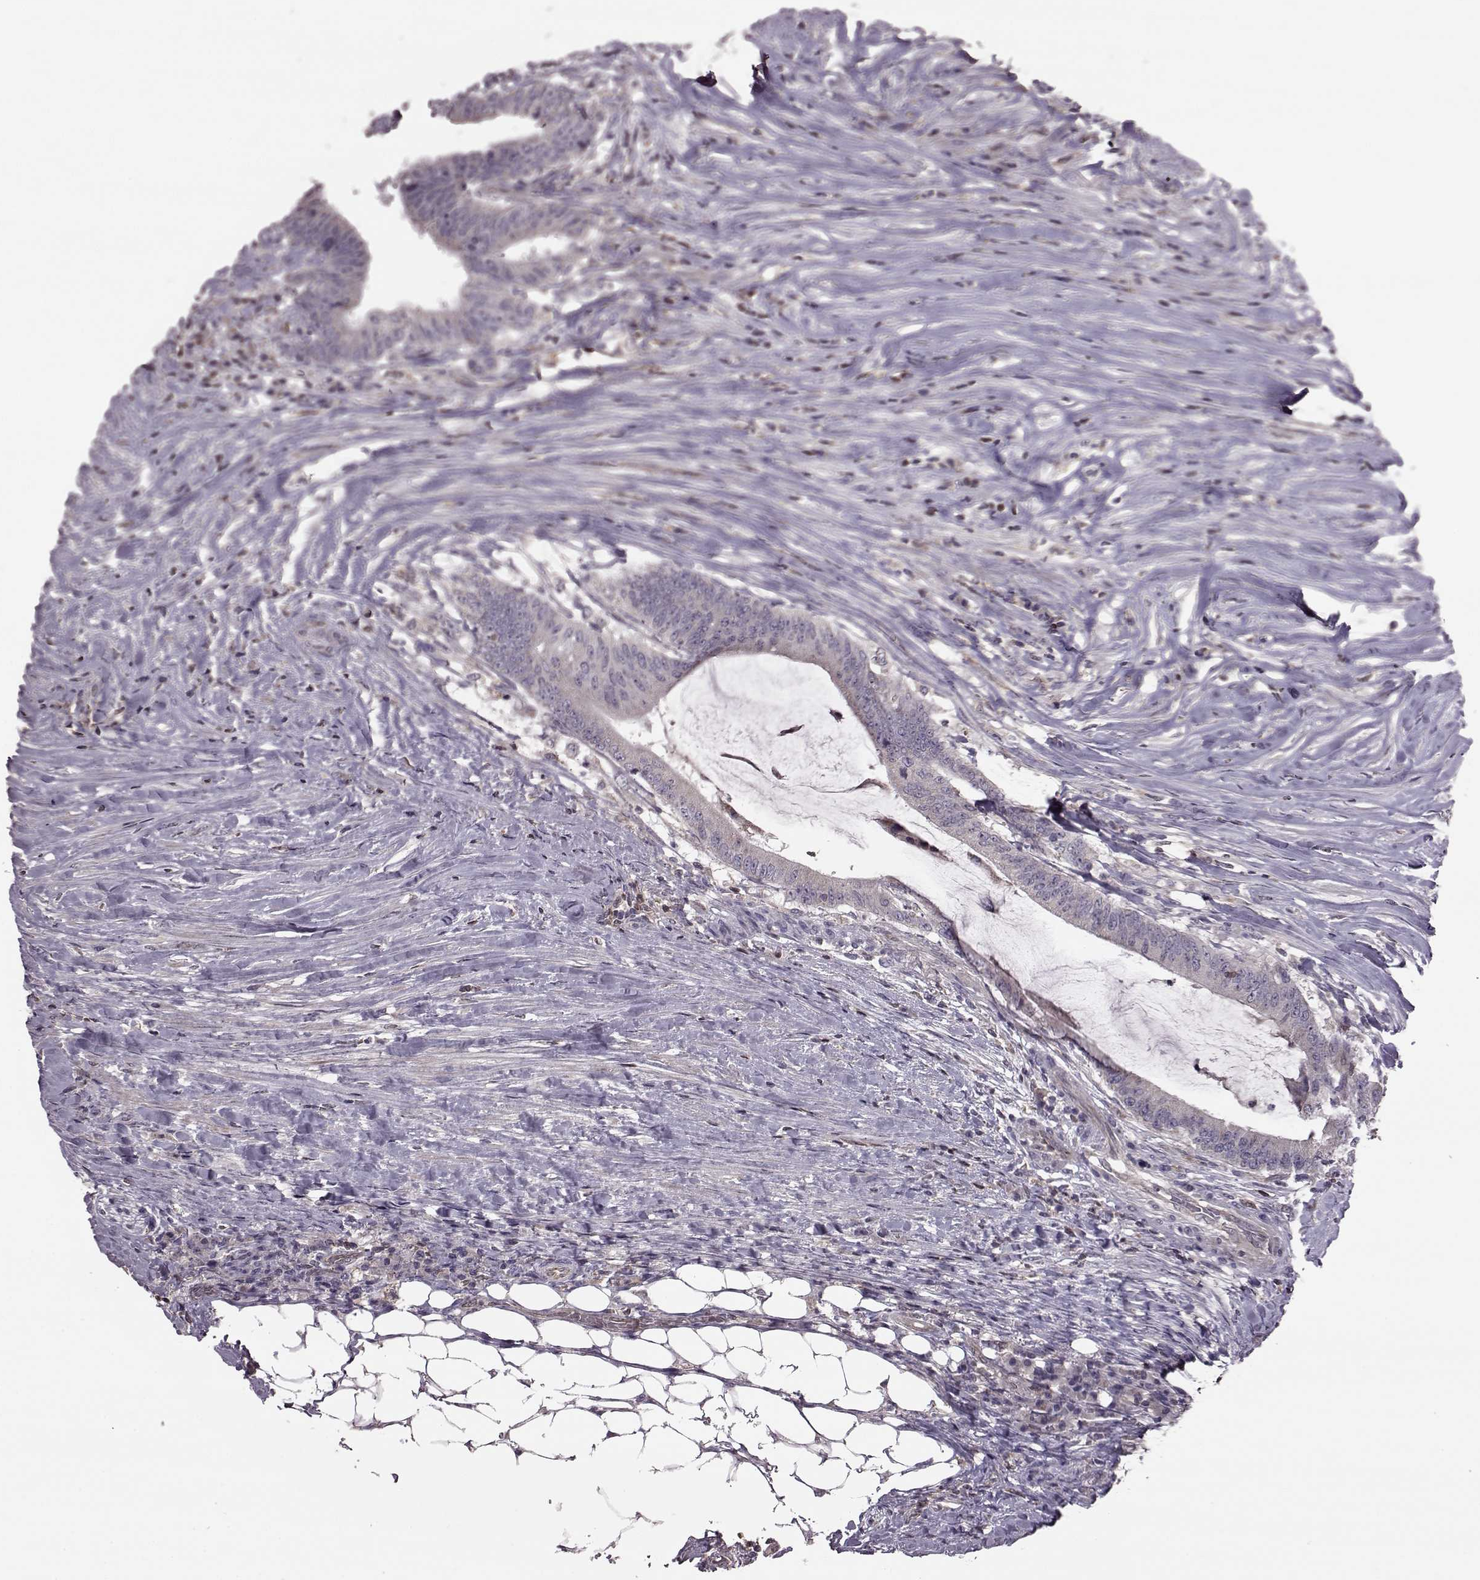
{"staining": {"intensity": "negative", "quantity": "none", "location": "none"}, "tissue": "colorectal cancer", "cell_type": "Tumor cells", "image_type": "cancer", "snomed": [{"axis": "morphology", "description": "Adenocarcinoma, NOS"}, {"axis": "topography", "description": "Colon"}], "caption": "An immunohistochemistry photomicrograph of colorectal cancer is shown. There is no staining in tumor cells of colorectal cancer.", "gene": "CDC42SE1", "patient": {"sex": "female", "age": 43}}